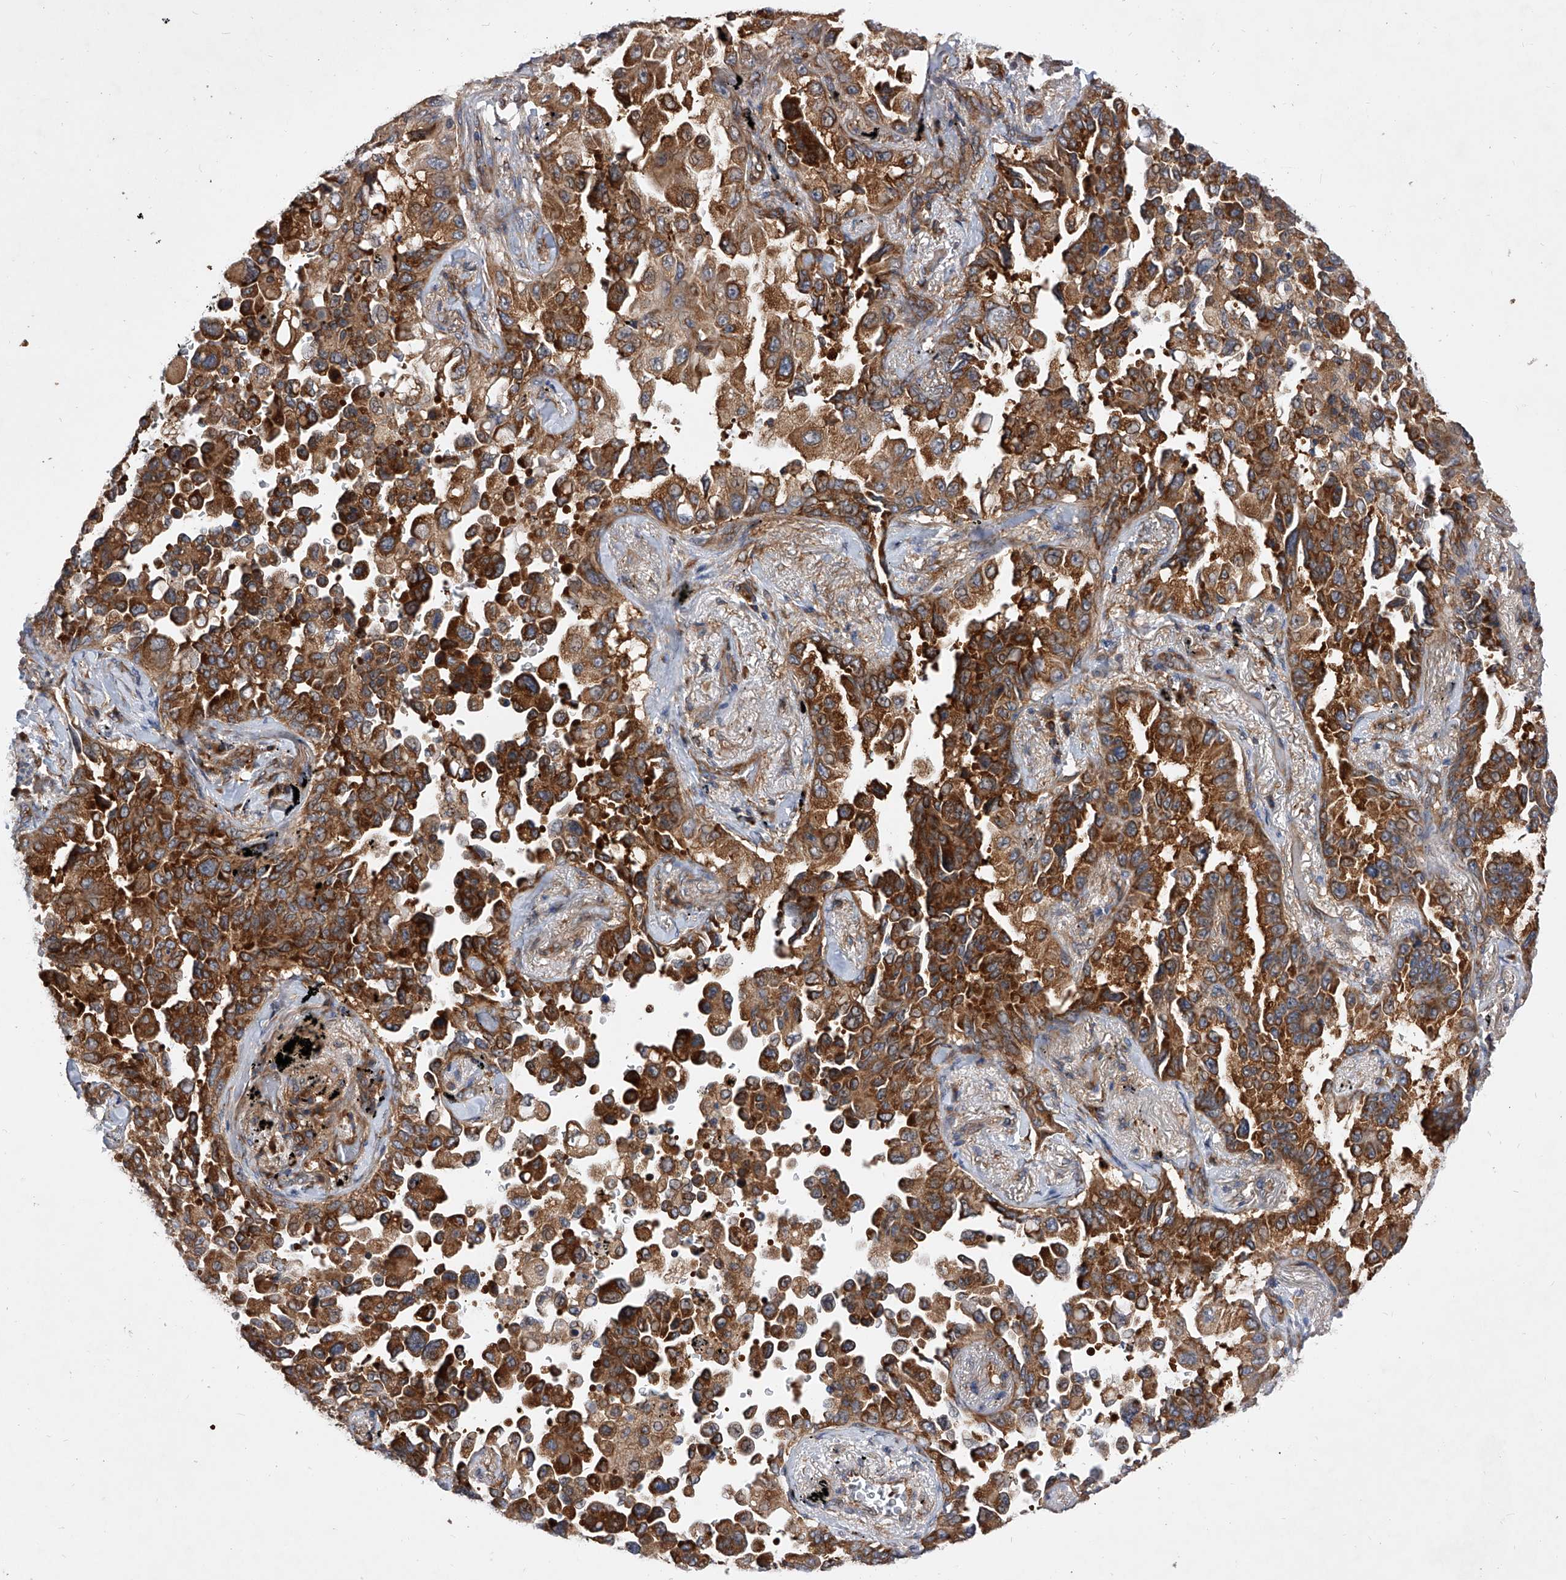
{"staining": {"intensity": "strong", "quantity": ">75%", "location": "cytoplasmic/membranous"}, "tissue": "lung cancer", "cell_type": "Tumor cells", "image_type": "cancer", "snomed": [{"axis": "morphology", "description": "Adenocarcinoma, NOS"}, {"axis": "topography", "description": "Lung"}], "caption": "Adenocarcinoma (lung) was stained to show a protein in brown. There is high levels of strong cytoplasmic/membranous staining in approximately >75% of tumor cells.", "gene": "CFAP410", "patient": {"sex": "female", "age": 67}}